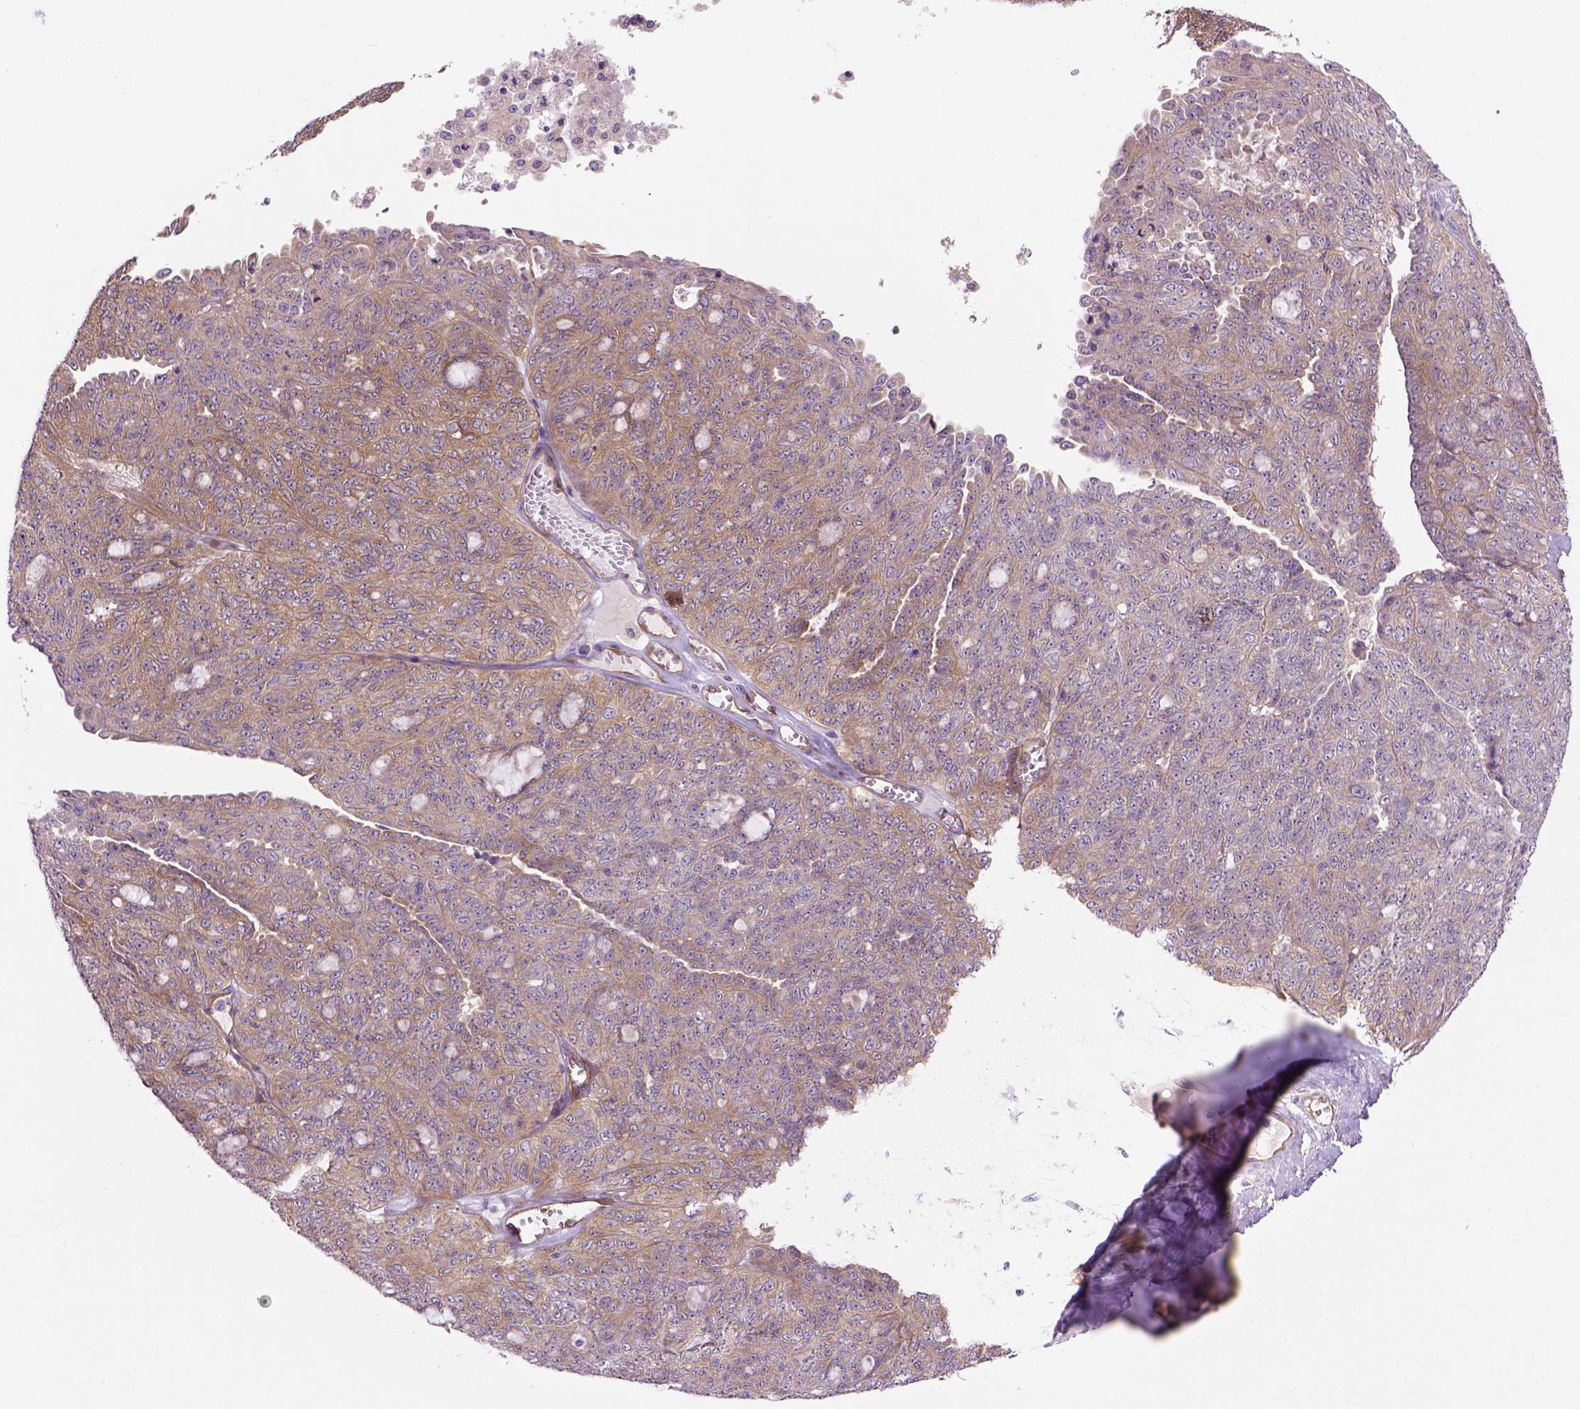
{"staining": {"intensity": "moderate", "quantity": ">75%", "location": "cytoplasmic/membranous"}, "tissue": "ovarian cancer", "cell_type": "Tumor cells", "image_type": "cancer", "snomed": [{"axis": "morphology", "description": "Cystadenocarcinoma, serous, NOS"}, {"axis": "topography", "description": "Ovary"}], "caption": "Ovarian cancer stained with immunohistochemistry (IHC) demonstrates moderate cytoplasmic/membranous expression in approximately >75% of tumor cells.", "gene": "CASKIN2", "patient": {"sex": "female", "age": 71}}